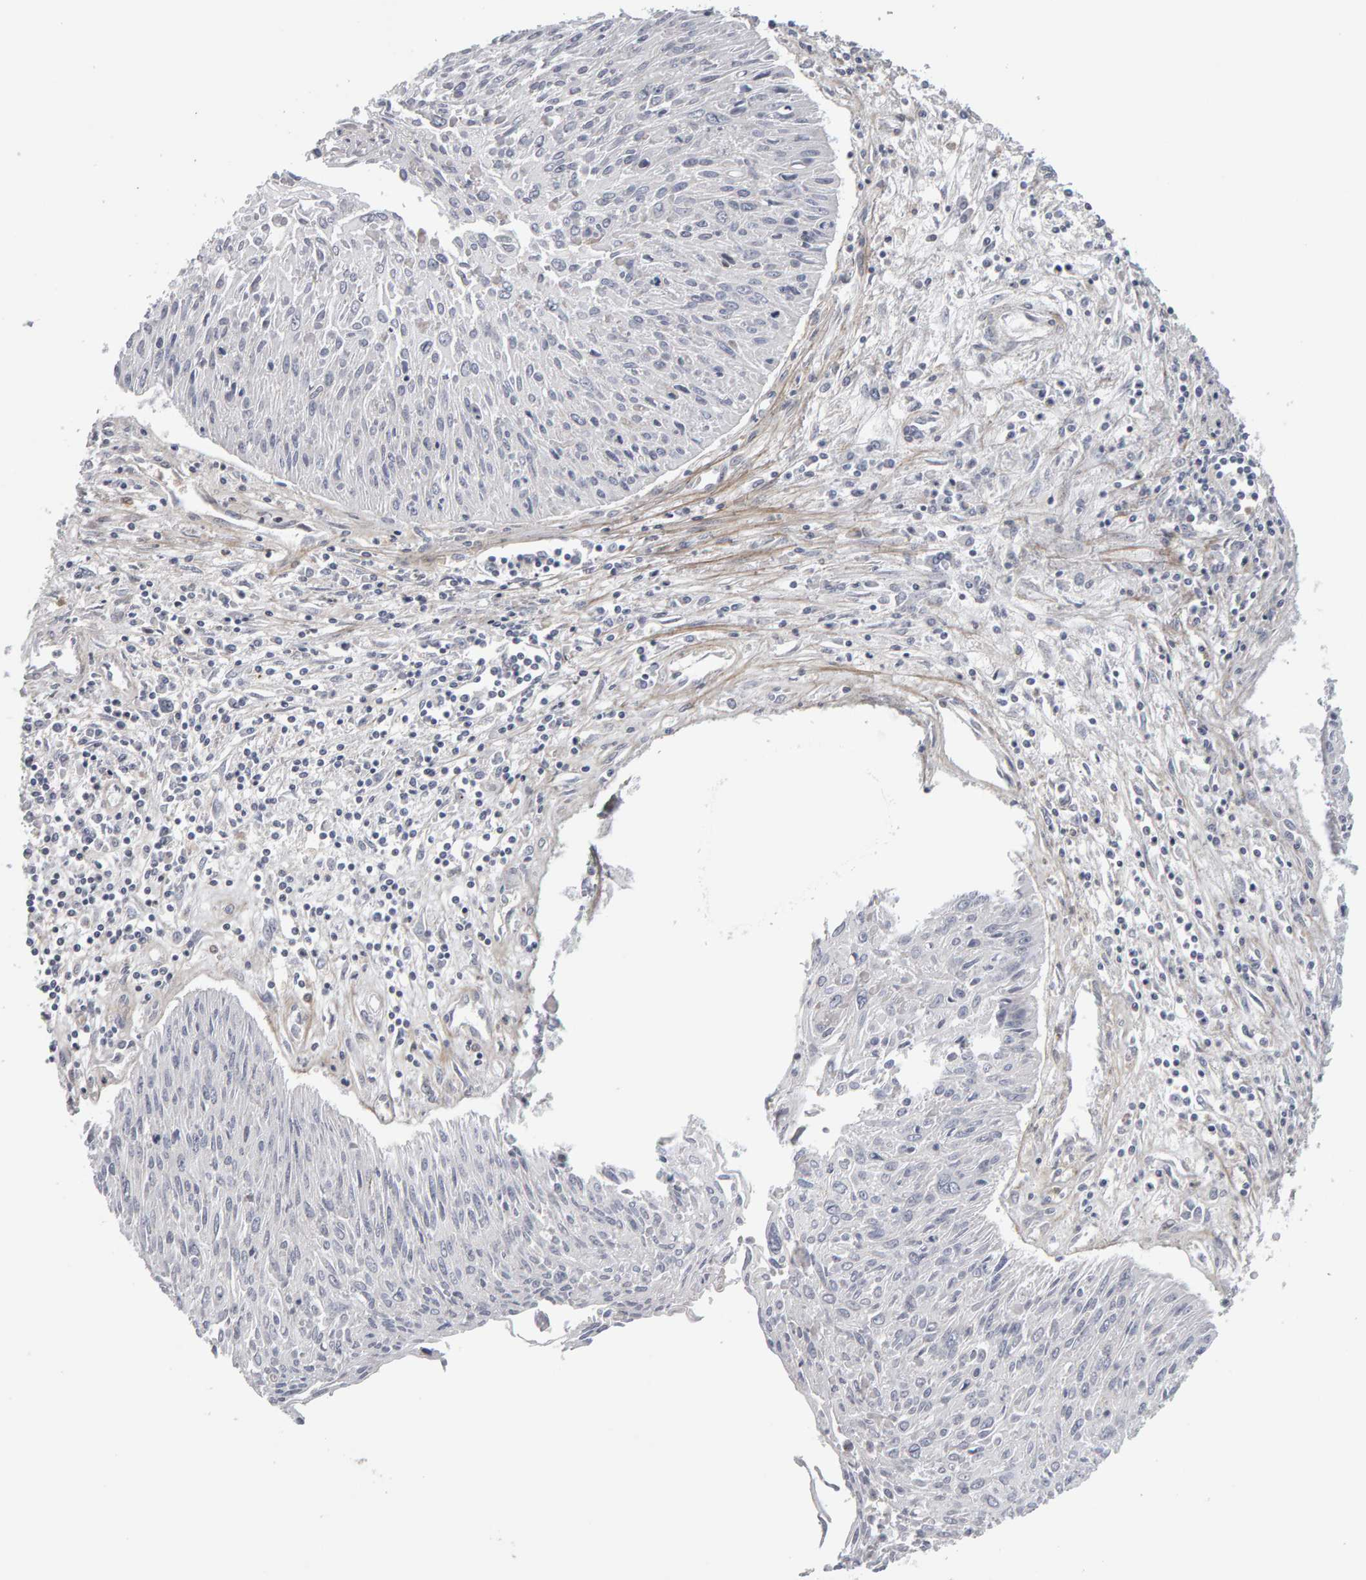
{"staining": {"intensity": "negative", "quantity": "none", "location": "none"}, "tissue": "cervical cancer", "cell_type": "Tumor cells", "image_type": "cancer", "snomed": [{"axis": "morphology", "description": "Squamous cell carcinoma, NOS"}, {"axis": "topography", "description": "Cervix"}], "caption": "Tumor cells are negative for protein expression in human cervical squamous cell carcinoma. (Stains: DAB immunohistochemistry (IHC) with hematoxylin counter stain, Microscopy: brightfield microscopy at high magnification).", "gene": "MSRA", "patient": {"sex": "female", "age": 51}}